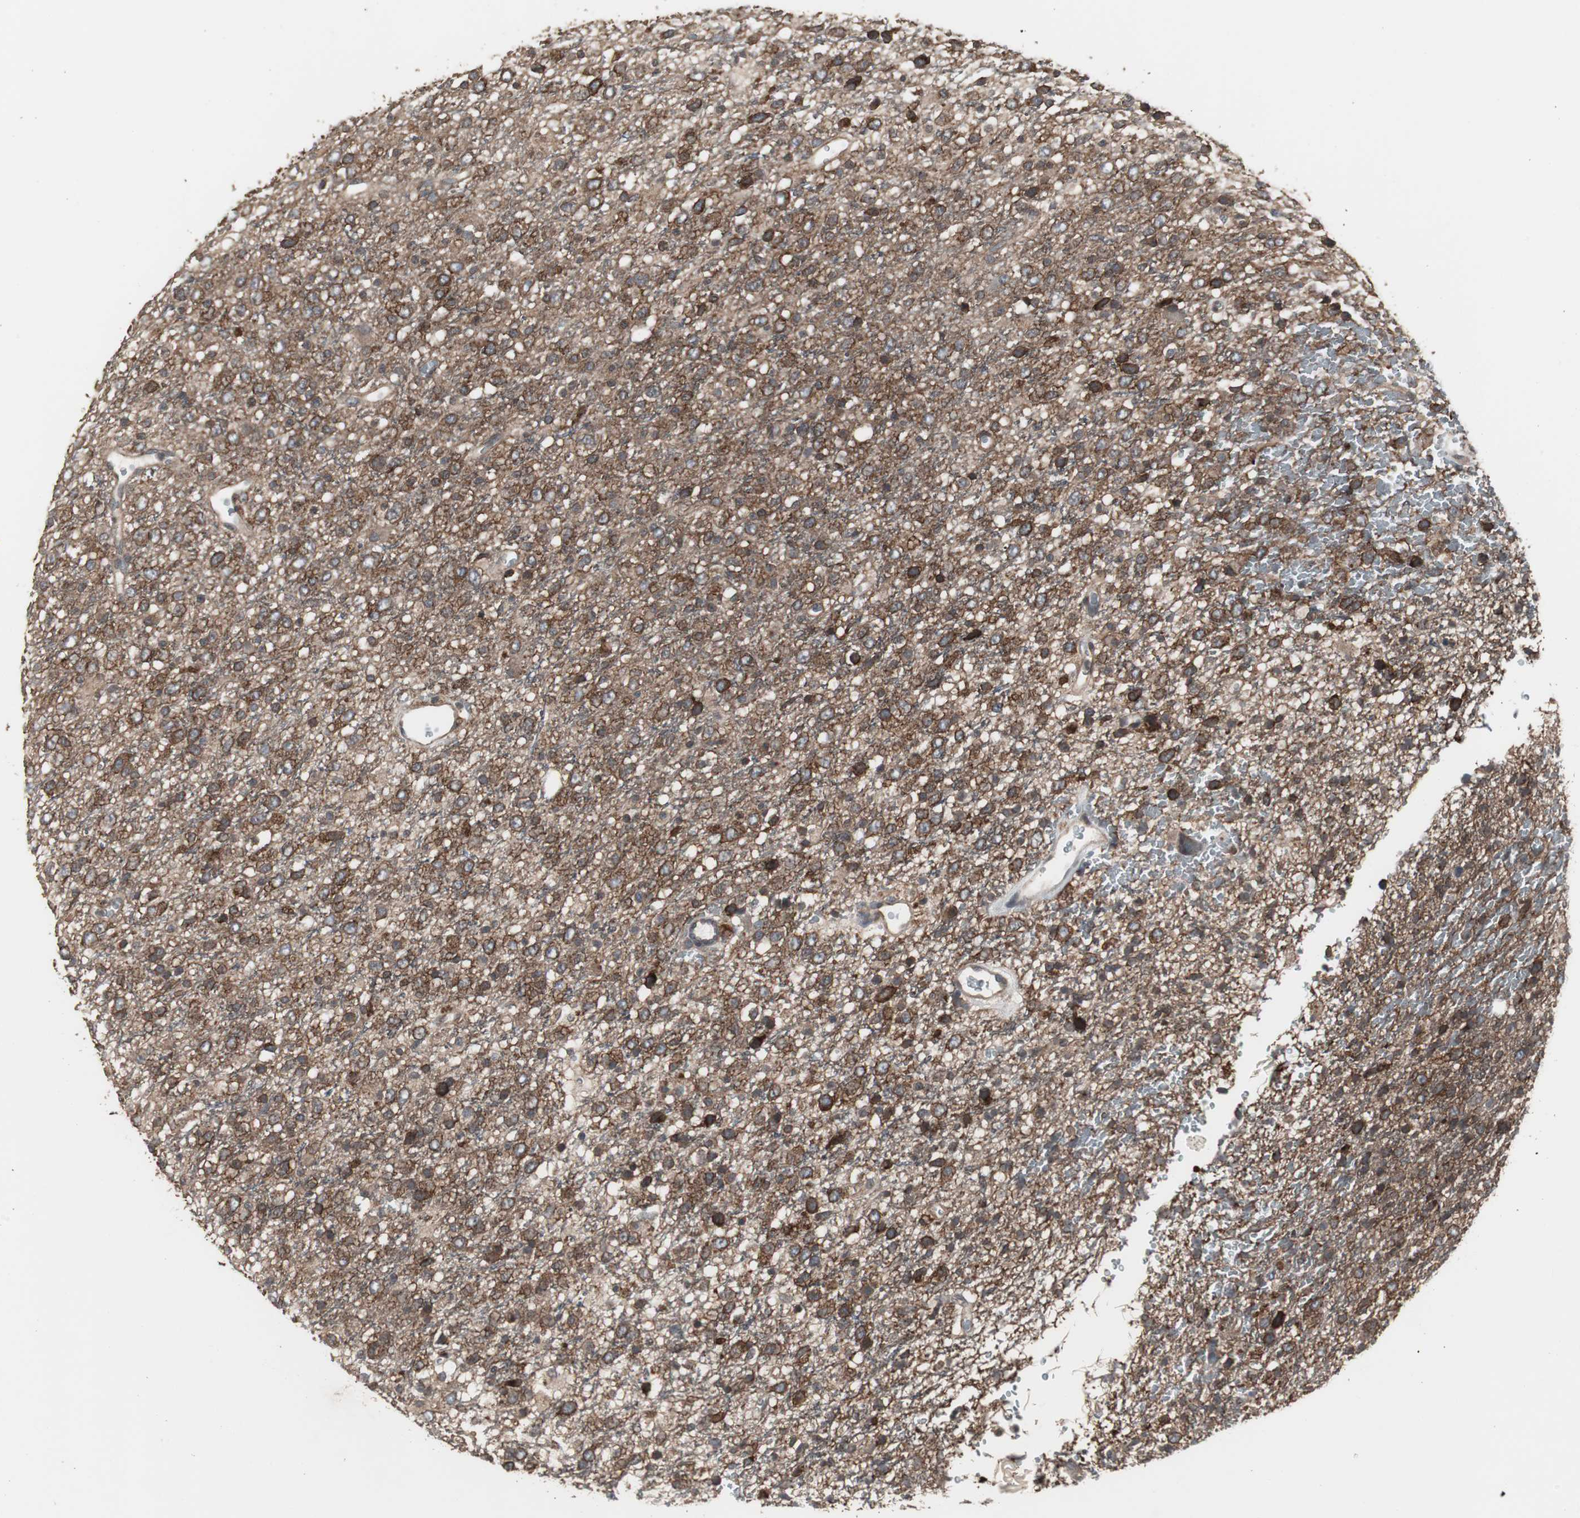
{"staining": {"intensity": "moderate", "quantity": ">75%", "location": "cytoplasmic/membranous"}, "tissue": "glioma", "cell_type": "Tumor cells", "image_type": "cancer", "snomed": [{"axis": "morphology", "description": "Glioma, malignant, High grade"}, {"axis": "topography", "description": "pancreas cauda"}], "caption": "This image shows glioma stained with immunohistochemistry (IHC) to label a protein in brown. The cytoplasmic/membranous of tumor cells show moderate positivity for the protein. Nuclei are counter-stained blue.", "gene": "ATP2B2", "patient": {"sex": "male", "age": 60}}